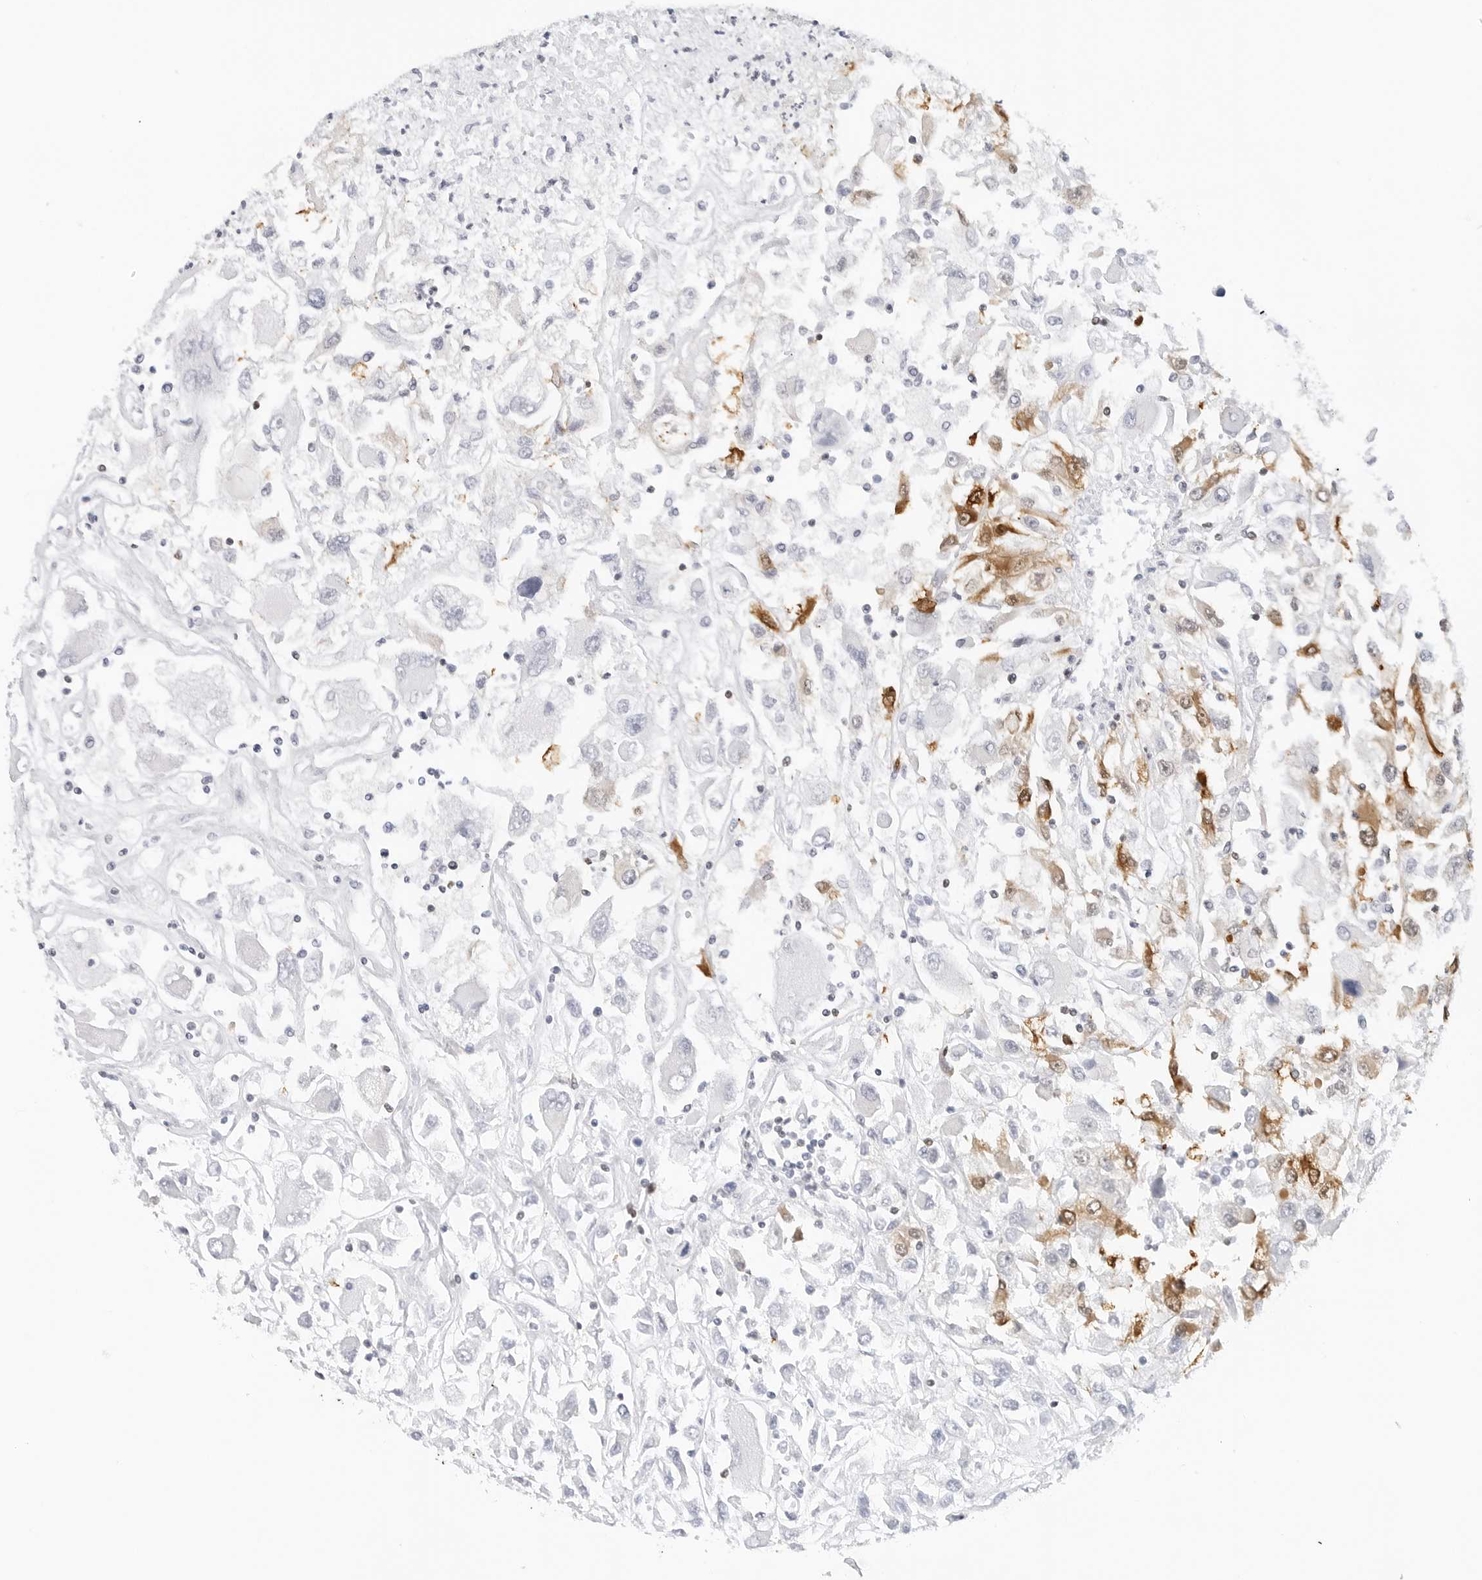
{"staining": {"intensity": "moderate", "quantity": "<25%", "location": "cytoplasmic/membranous,nuclear"}, "tissue": "renal cancer", "cell_type": "Tumor cells", "image_type": "cancer", "snomed": [{"axis": "morphology", "description": "Adenocarcinoma, NOS"}, {"axis": "topography", "description": "Kidney"}], "caption": "Tumor cells display low levels of moderate cytoplasmic/membranous and nuclear staining in about <25% of cells in renal cancer (adenocarcinoma).", "gene": "SLC9A3R1", "patient": {"sex": "female", "age": 52}}